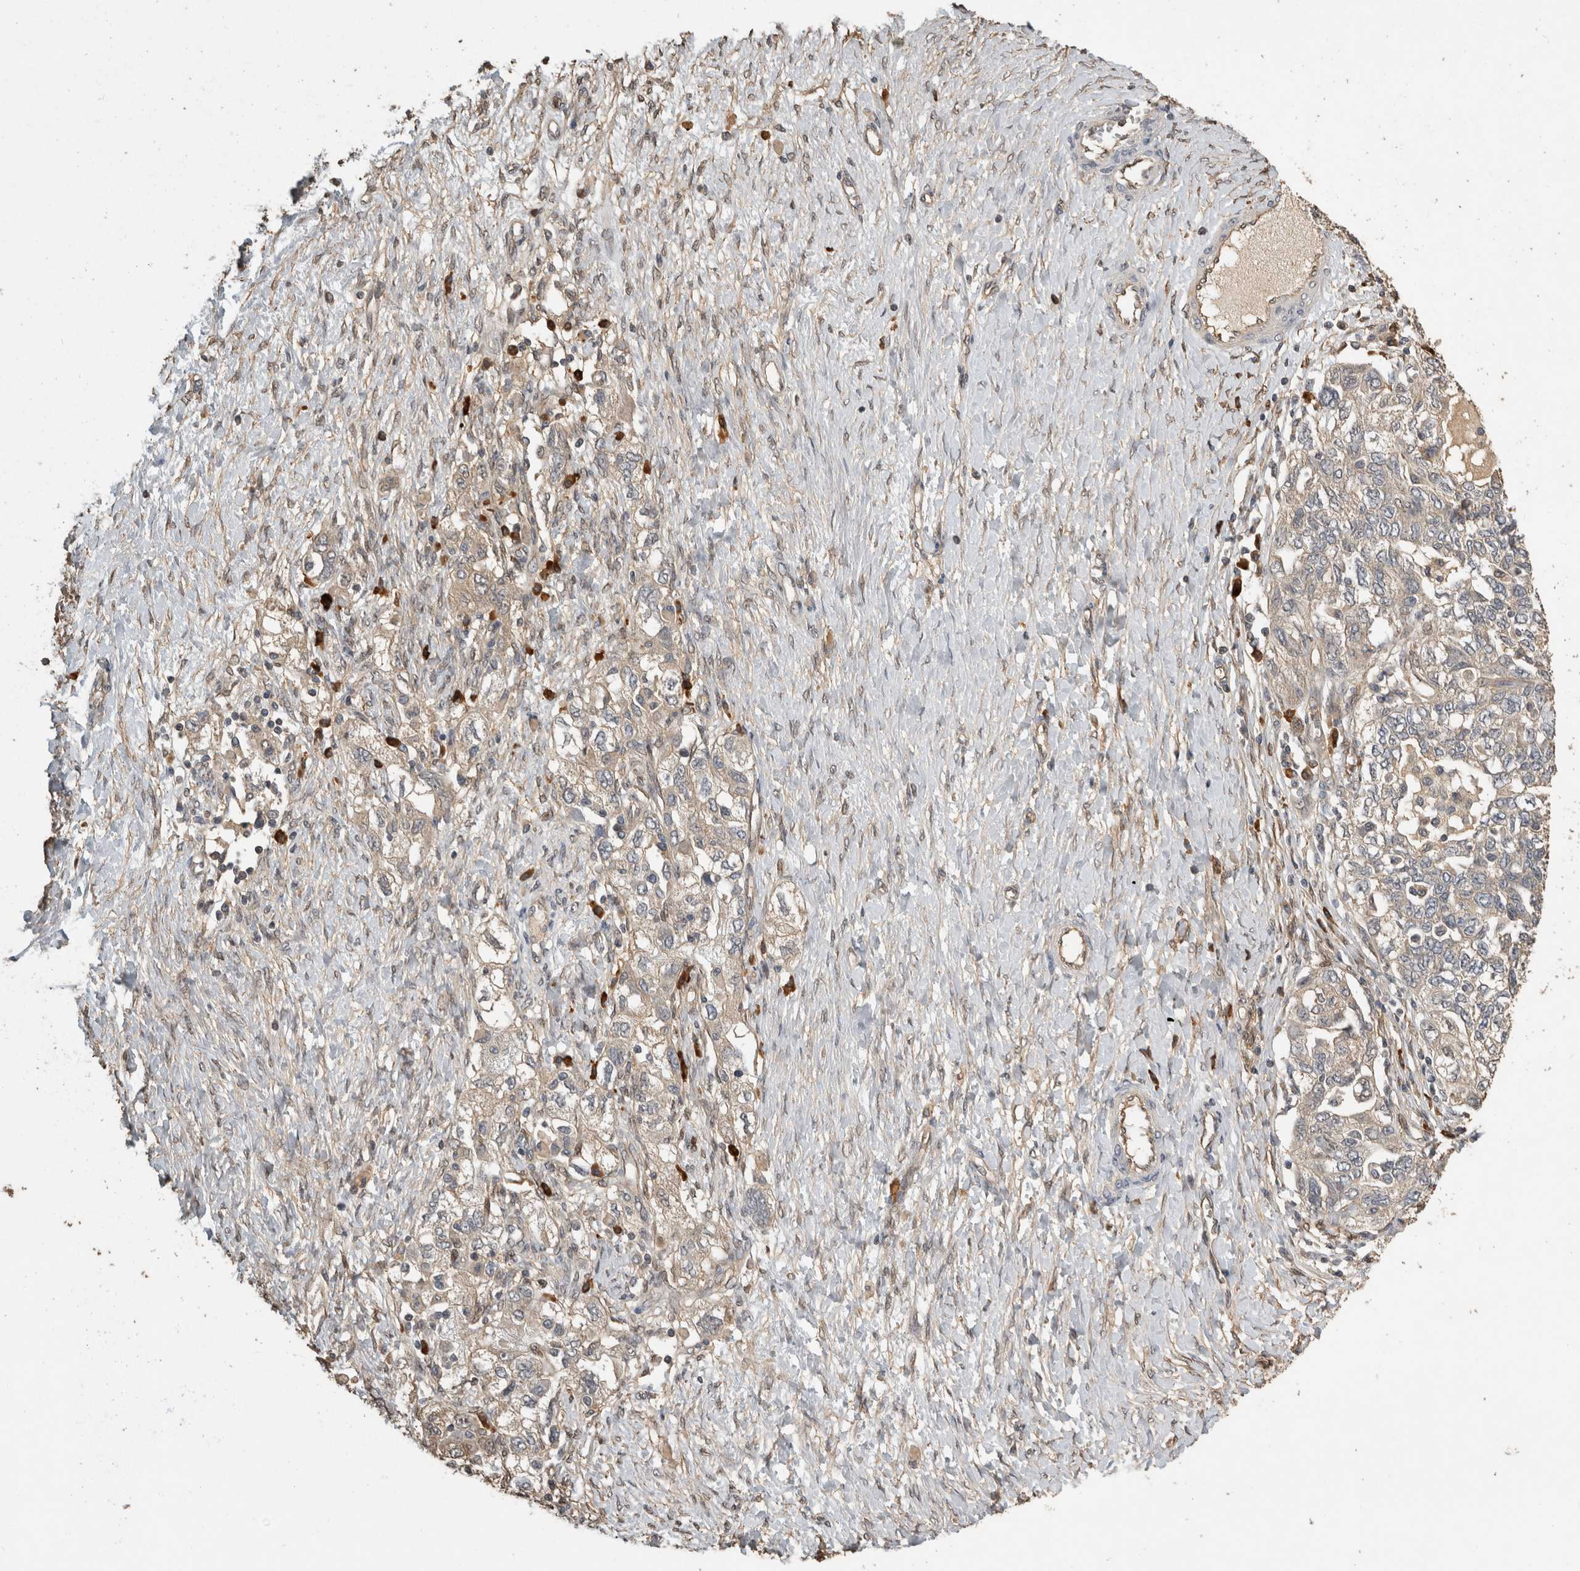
{"staining": {"intensity": "weak", "quantity": "25%-75%", "location": "cytoplasmic/membranous"}, "tissue": "ovarian cancer", "cell_type": "Tumor cells", "image_type": "cancer", "snomed": [{"axis": "morphology", "description": "Carcinoma, NOS"}, {"axis": "morphology", "description": "Cystadenocarcinoma, serous, NOS"}, {"axis": "topography", "description": "Ovary"}], "caption": "DAB (3,3'-diaminobenzidine) immunohistochemical staining of human ovarian carcinoma displays weak cytoplasmic/membranous protein positivity in approximately 25%-75% of tumor cells.", "gene": "RHPN1", "patient": {"sex": "female", "age": 69}}